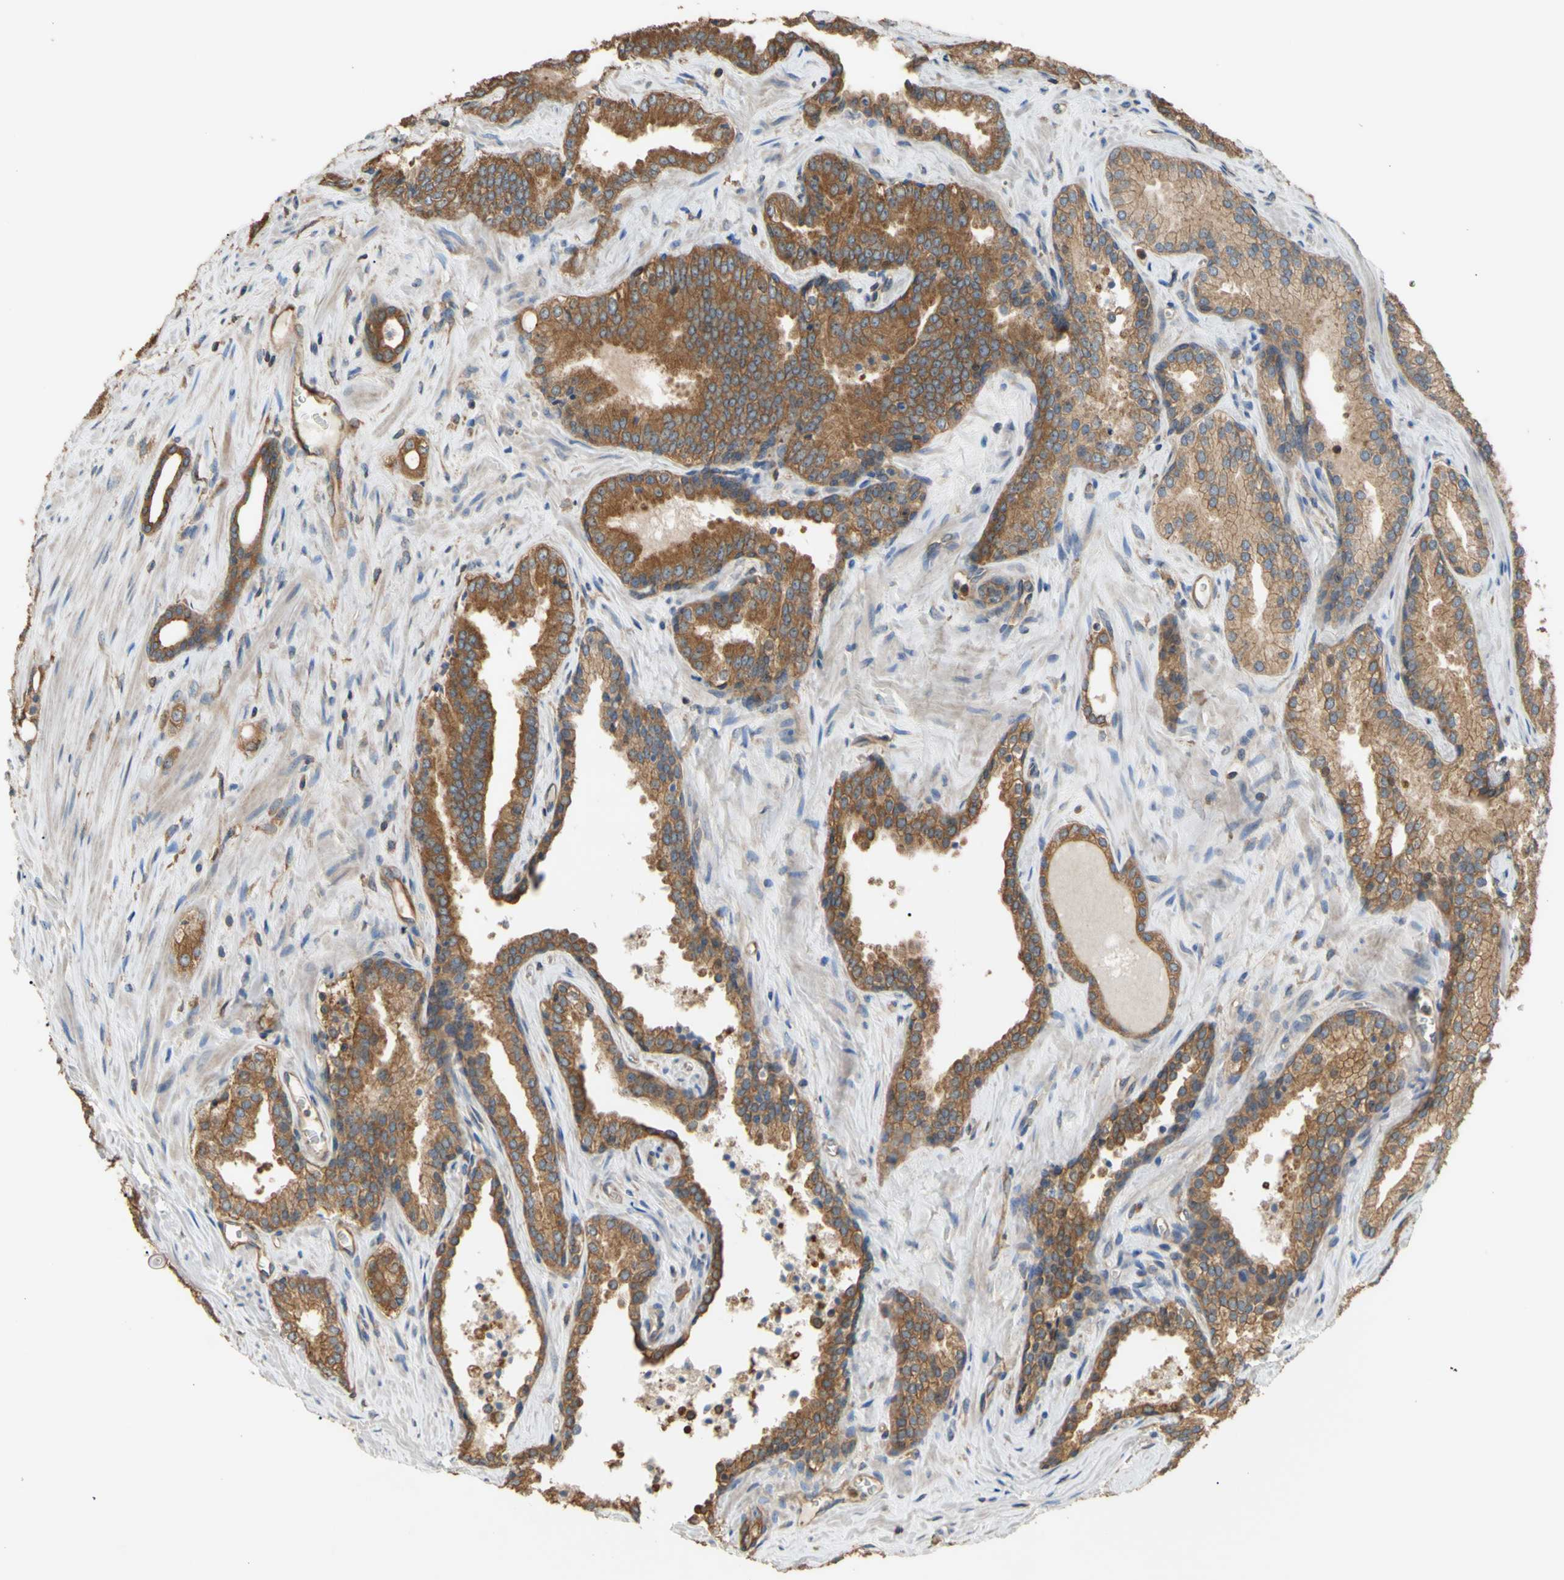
{"staining": {"intensity": "strong", "quantity": ">75%", "location": "cytoplasmic/membranous"}, "tissue": "prostate cancer", "cell_type": "Tumor cells", "image_type": "cancer", "snomed": [{"axis": "morphology", "description": "Adenocarcinoma, Low grade"}, {"axis": "topography", "description": "Prostate"}], "caption": "The immunohistochemical stain highlights strong cytoplasmic/membranous expression in tumor cells of prostate cancer (adenocarcinoma (low-grade)) tissue. (IHC, brightfield microscopy, high magnification).", "gene": "CTTN", "patient": {"sex": "male", "age": 60}}